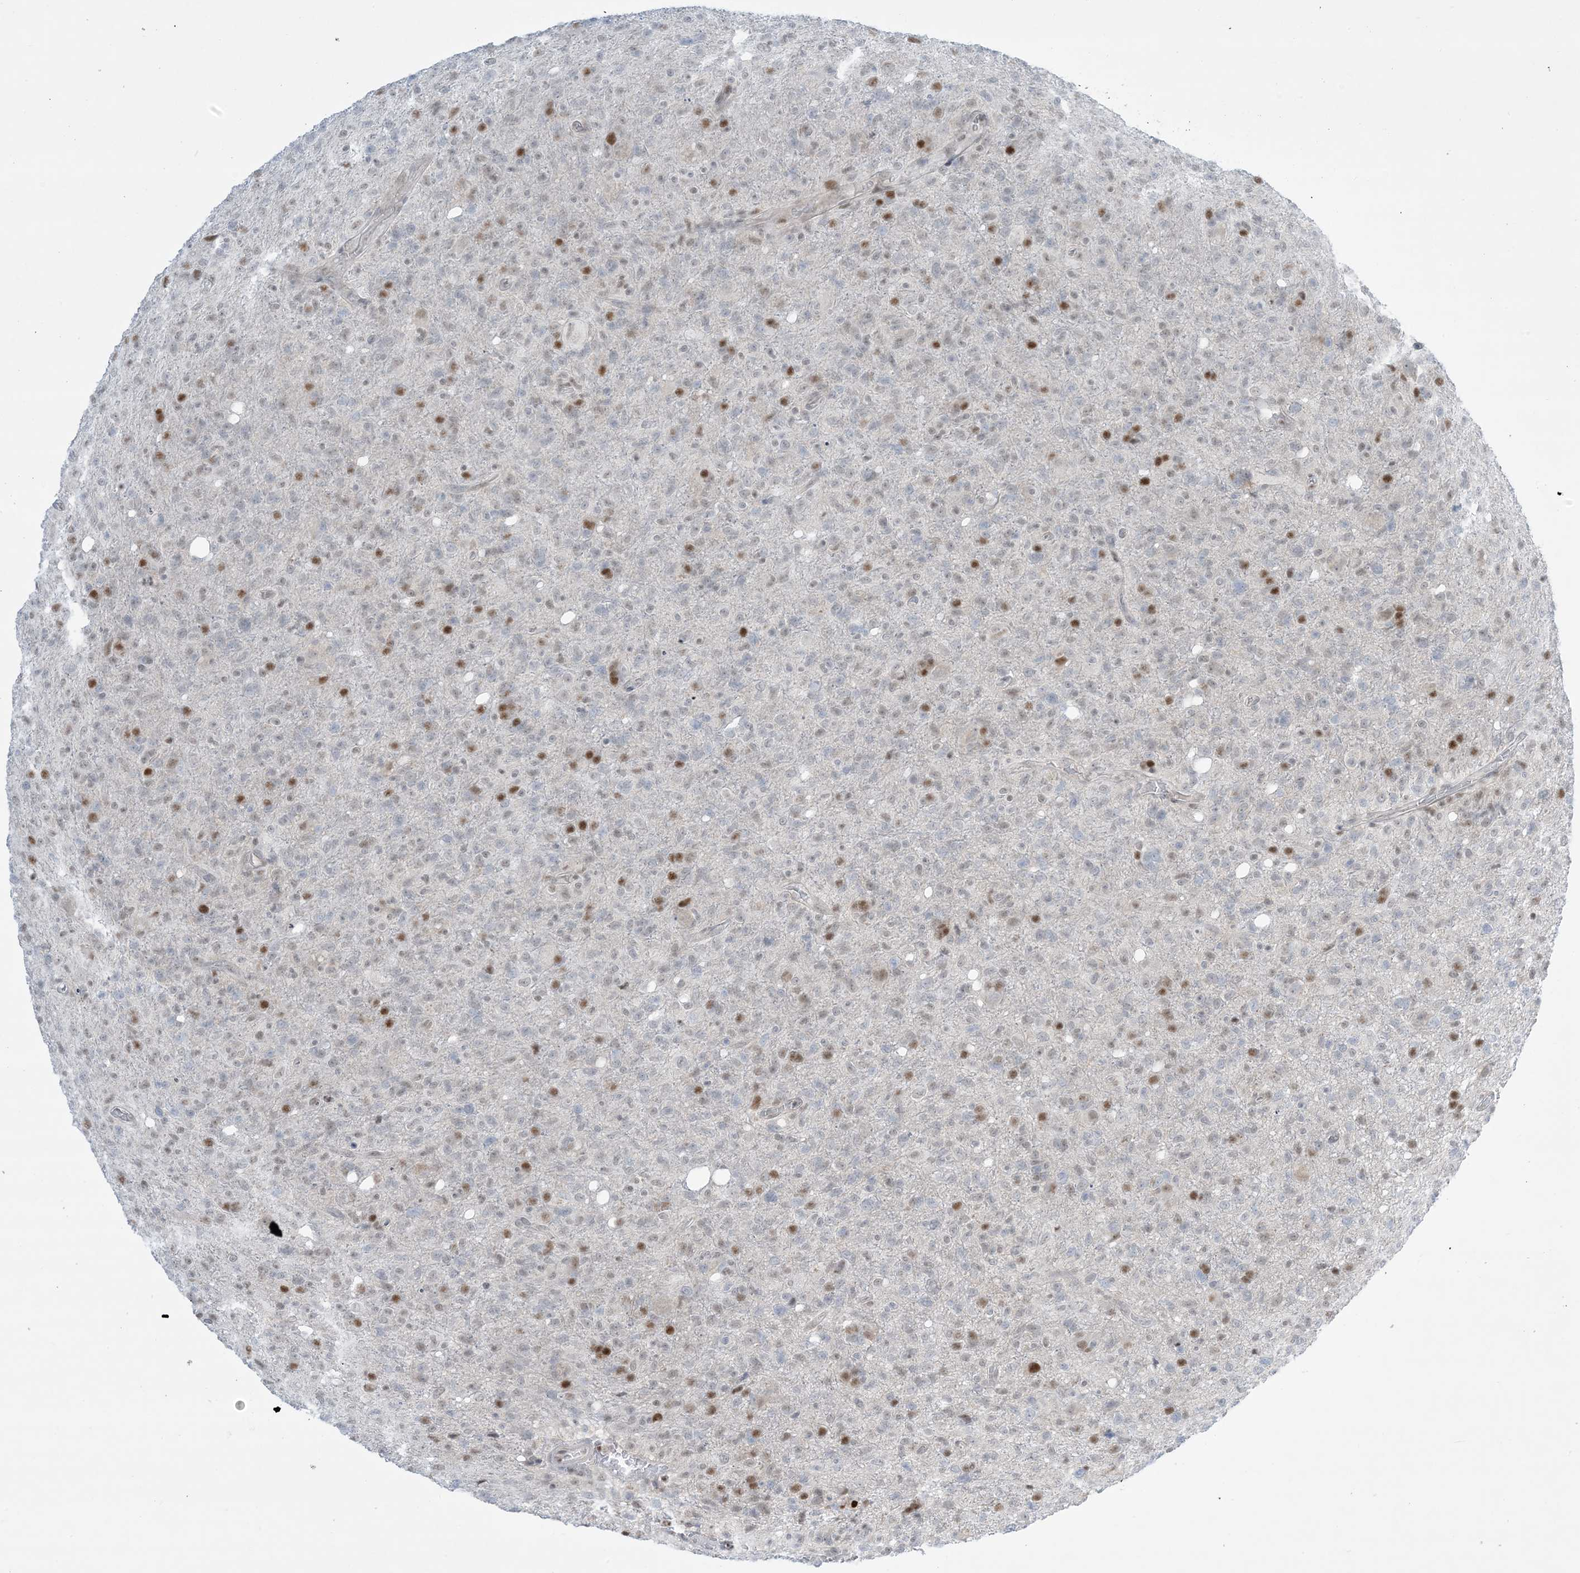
{"staining": {"intensity": "moderate", "quantity": "<25%", "location": "nuclear"}, "tissue": "glioma", "cell_type": "Tumor cells", "image_type": "cancer", "snomed": [{"axis": "morphology", "description": "Glioma, malignant, High grade"}, {"axis": "topography", "description": "Brain"}], "caption": "Moderate nuclear staining is seen in about <25% of tumor cells in glioma.", "gene": "TFPT", "patient": {"sex": "female", "age": 57}}